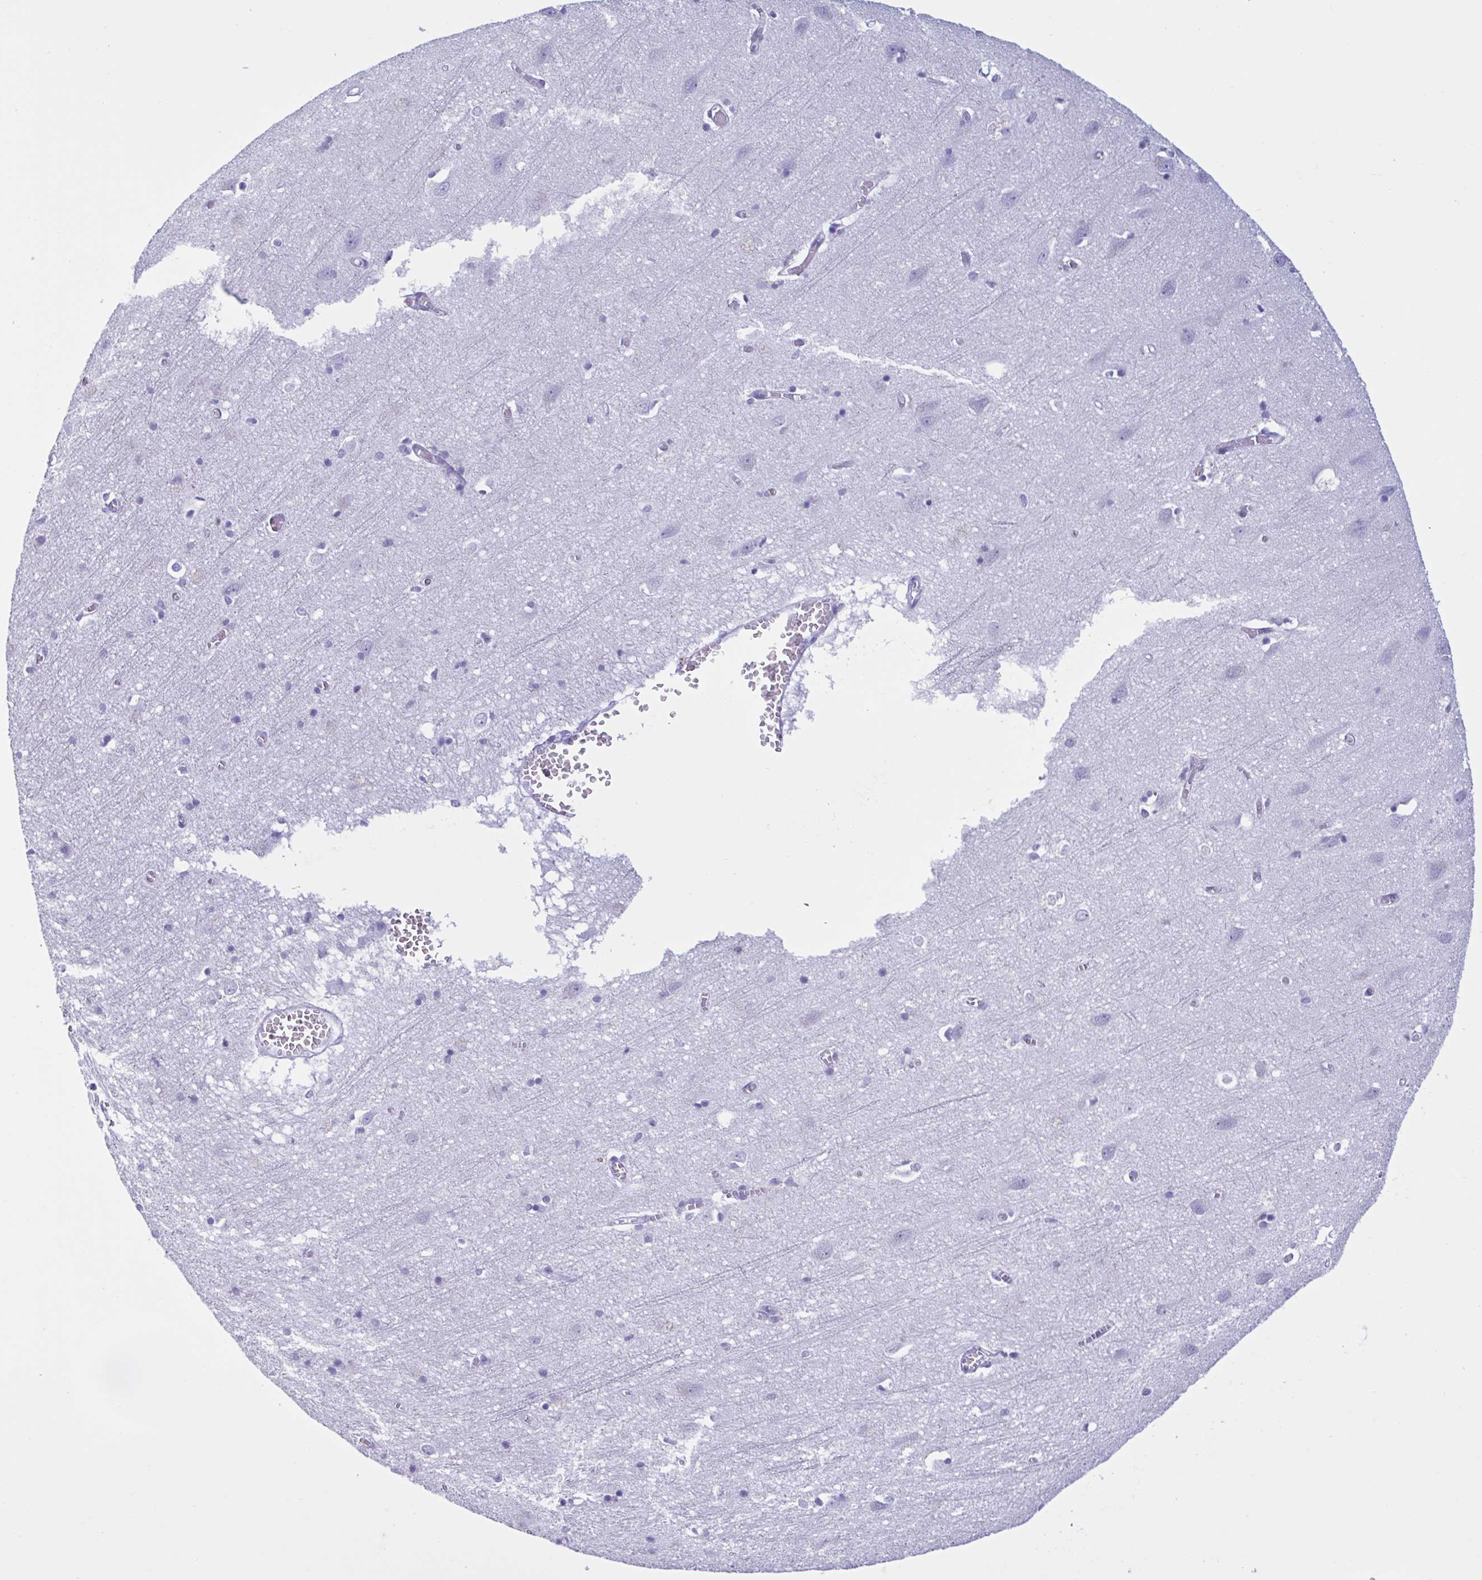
{"staining": {"intensity": "negative", "quantity": "none", "location": "none"}, "tissue": "cerebral cortex", "cell_type": "Endothelial cells", "image_type": "normal", "snomed": [{"axis": "morphology", "description": "Normal tissue, NOS"}, {"axis": "topography", "description": "Cerebral cortex"}], "caption": "An immunohistochemistry histopathology image of unremarkable cerebral cortex is shown. There is no staining in endothelial cells of cerebral cortex.", "gene": "MRGPRG", "patient": {"sex": "male", "age": 70}}